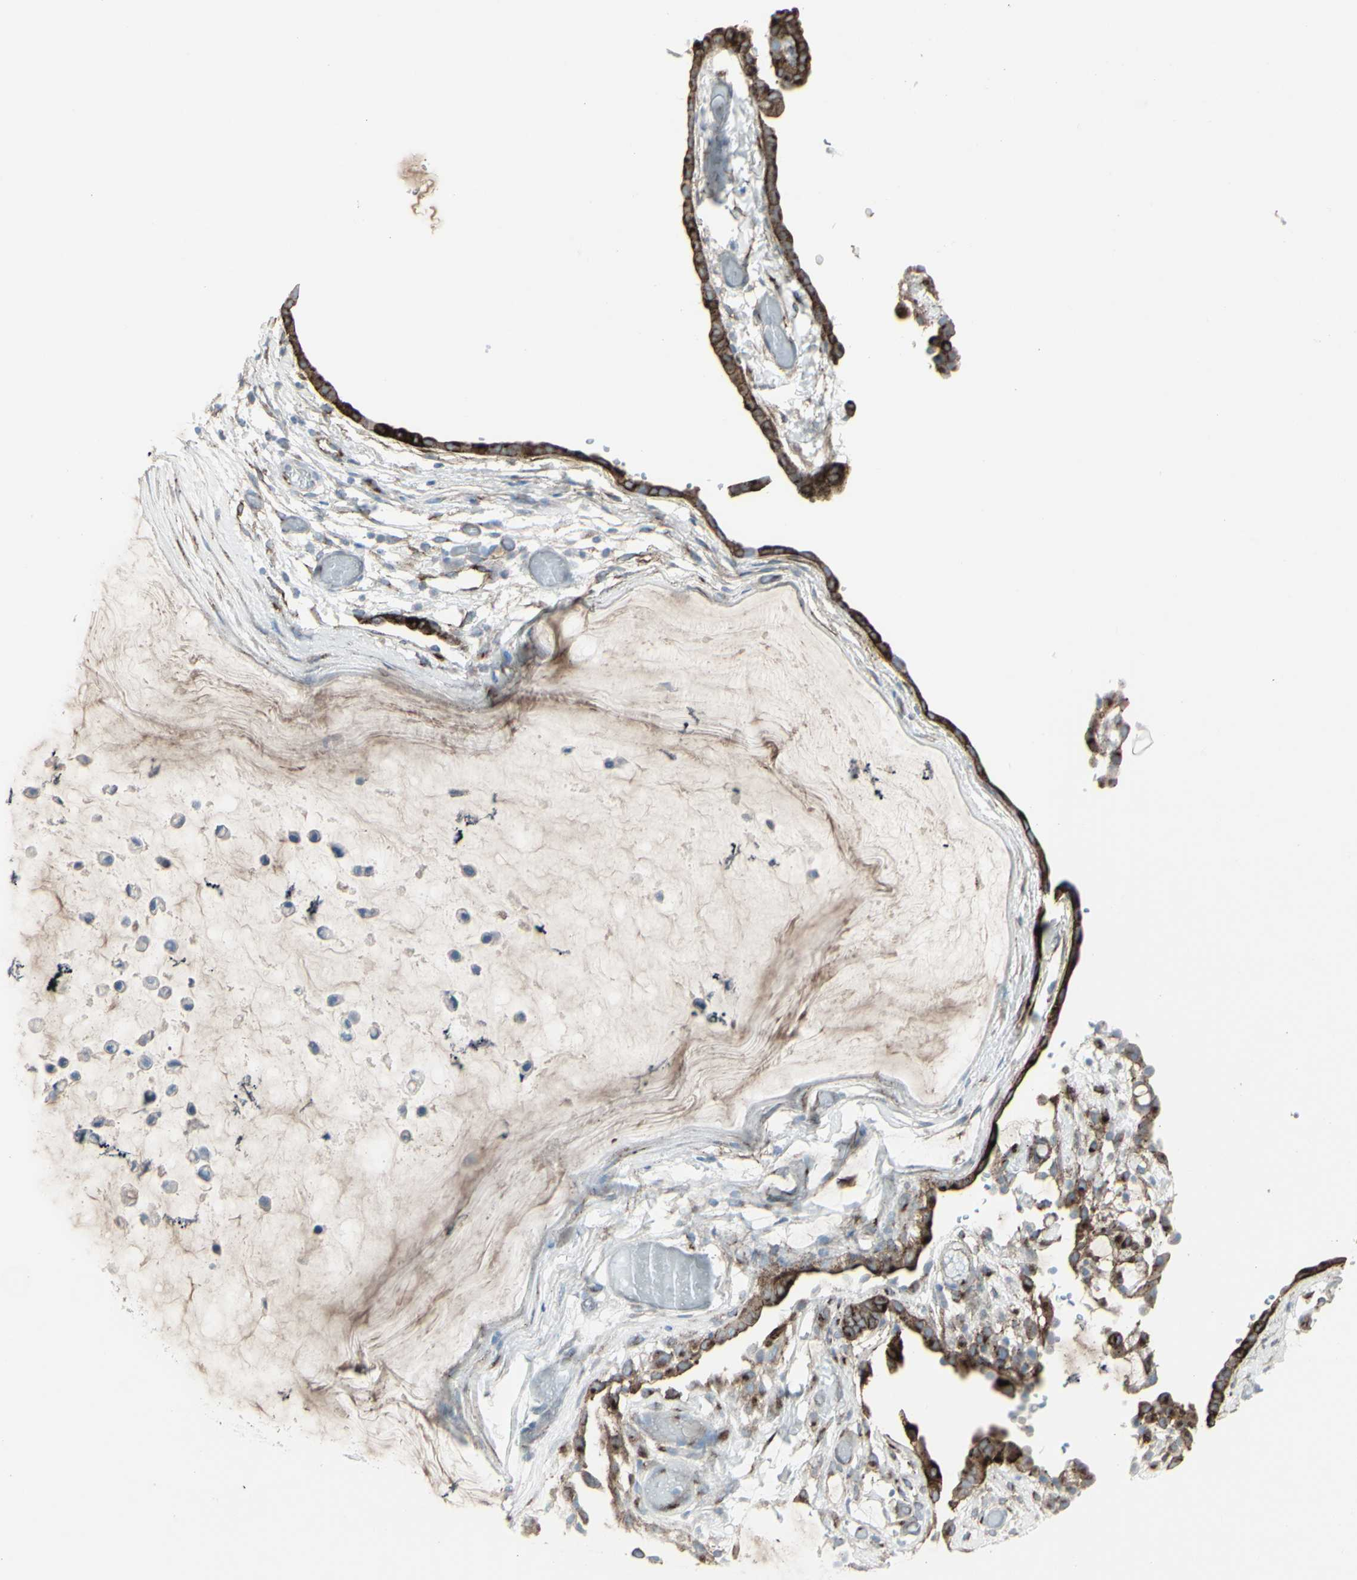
{"staining": {"intensity": "moderate", "quantity": "<25%", "location": "cytoplasmic/membranous"}, "tissue": "ovarian cancer", "cell_type": "Tumor cells", "image_type": "cancer", "snomed": [{"axis": "morphology", "description": "Cystadenocarcinoma, mucinous, NOS"}, {"axis": "topography", "description": "Ovary"}], "caption": "Immunohistochemical staining of human ovarian mucinous cystadenocarcinoma displays low levels of moderate cytoplasmic/membranous protein expression in about <25% of tumor cells. (IHC, brightfield microscopy, high magnification).", "gene": "GJA1", "patient": {"sex": "female", "age": 39}}